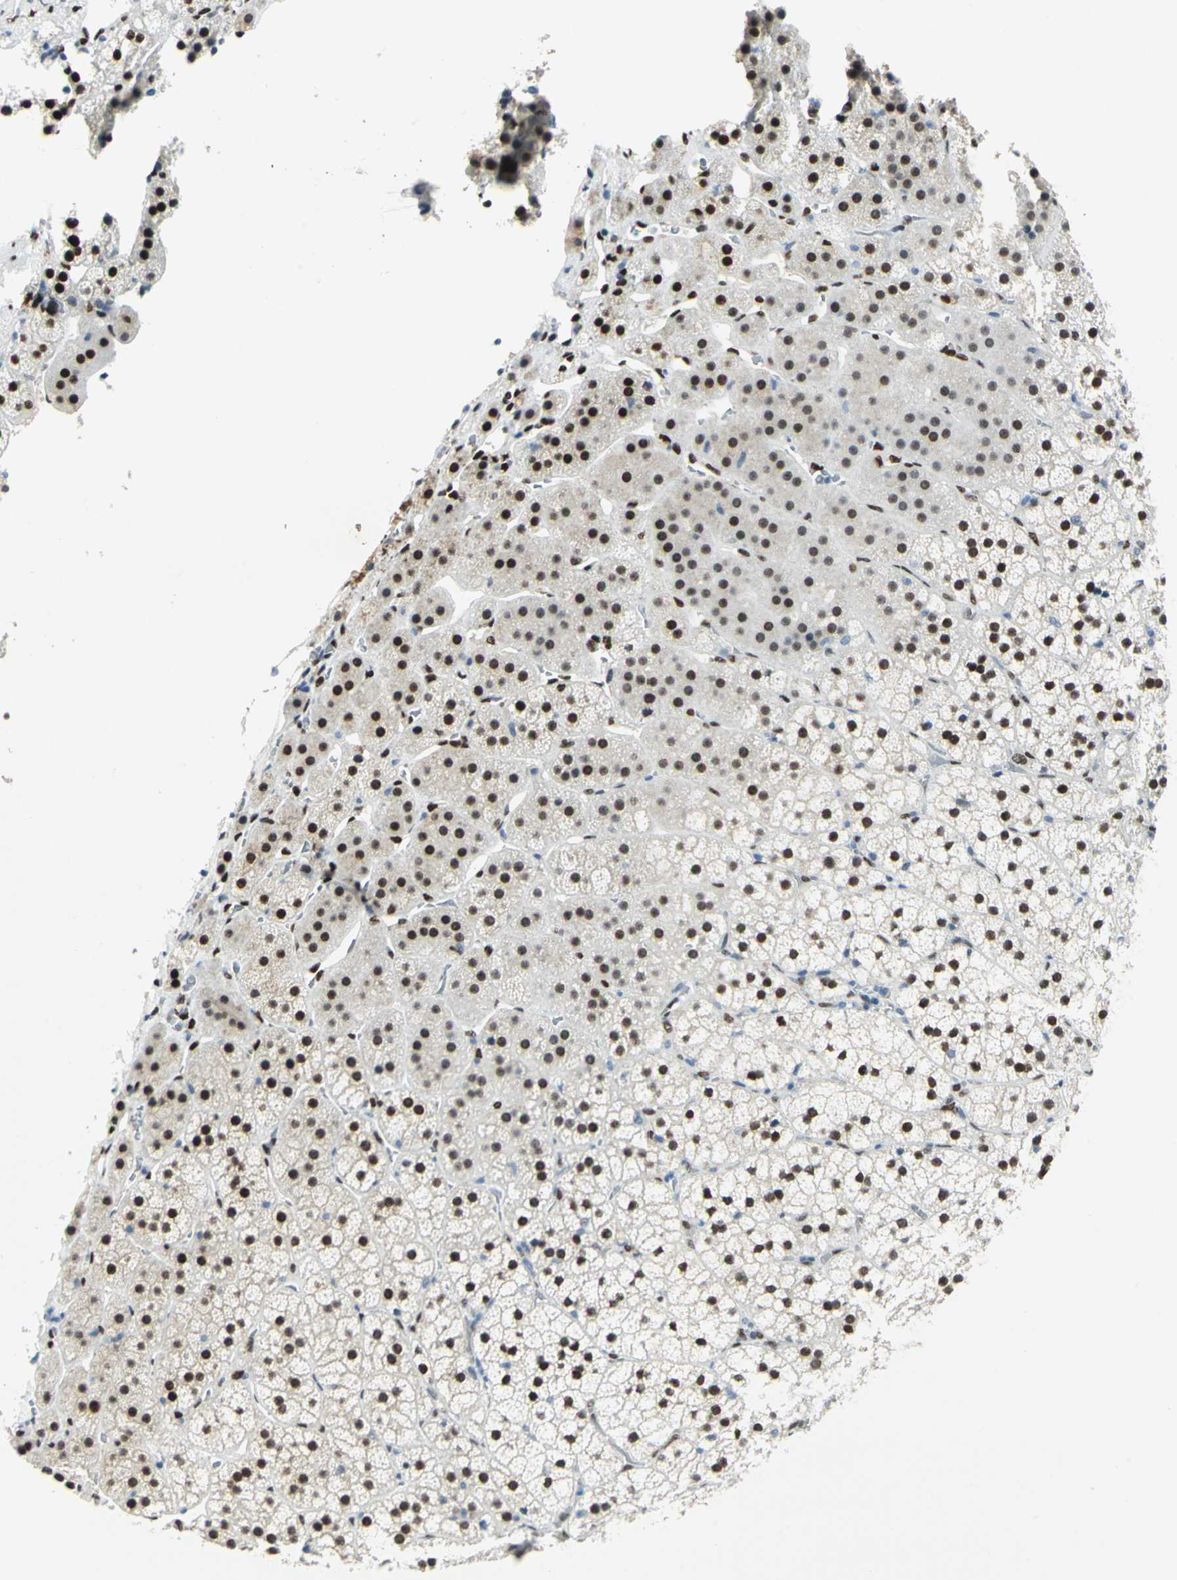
{"staining": {"intensity": "strong", "quantity": ">75%", "location": "nuclear"}, "tissue": "adrenal gland", "cell_type": "Glandular cells", "image_type": "normal", "snomed": [{"axis": "morphology", "description": "Normal tissue, NOS"}, {"axis": "topography", "description": "Adrenal gland"}], "caption": "This image exhibits benign adrenal gland stained with immunohistochemistry (IHC) to label a protein in brown. The nuclear of glandular cells show strong positivity for the protein. Nuclei are counter-stained blue.", "gene": "MEIS2", "patient": {"sex": "female", "age": 44}}